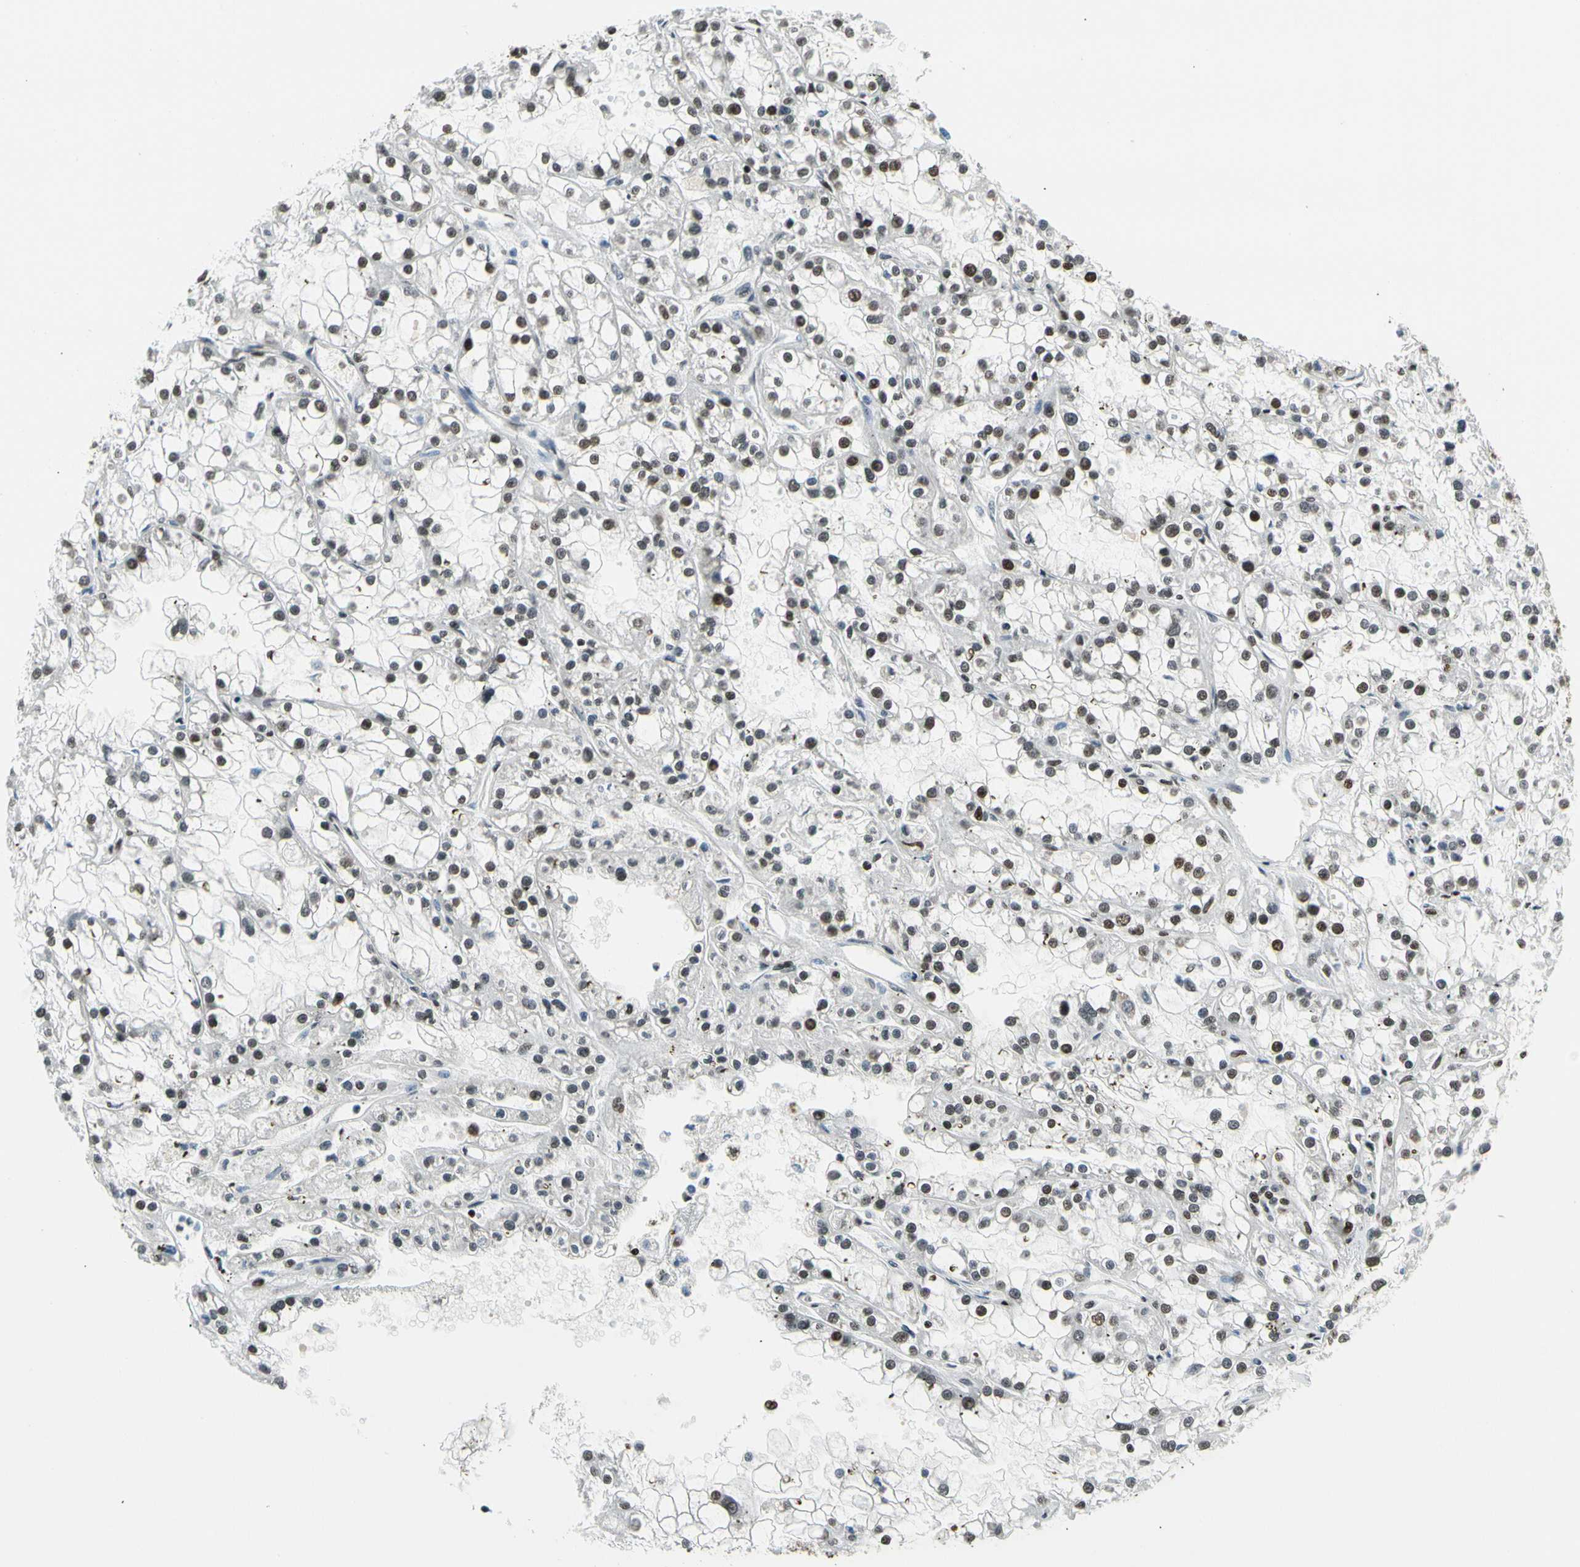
{"staining": {"intensity": "strong", "quantity": ">75%", "location": "nuclear"}, "tissue": "renal cancer", "cell_type": "Tumor cells", "image_type": "cancer", "snomed": [{"axis": "morphology", "description": "Adenocarcinoma, NOS"}, {"axis": "topography", "description": "Kidney"}], "caption": "Protein expression analysis of adenocarcinoma (renal) exhibits strong nuclear staining in about >75% of tumor cells.", "gene": "SRSF11", "patient": {"sex": "female", "age": 52}}